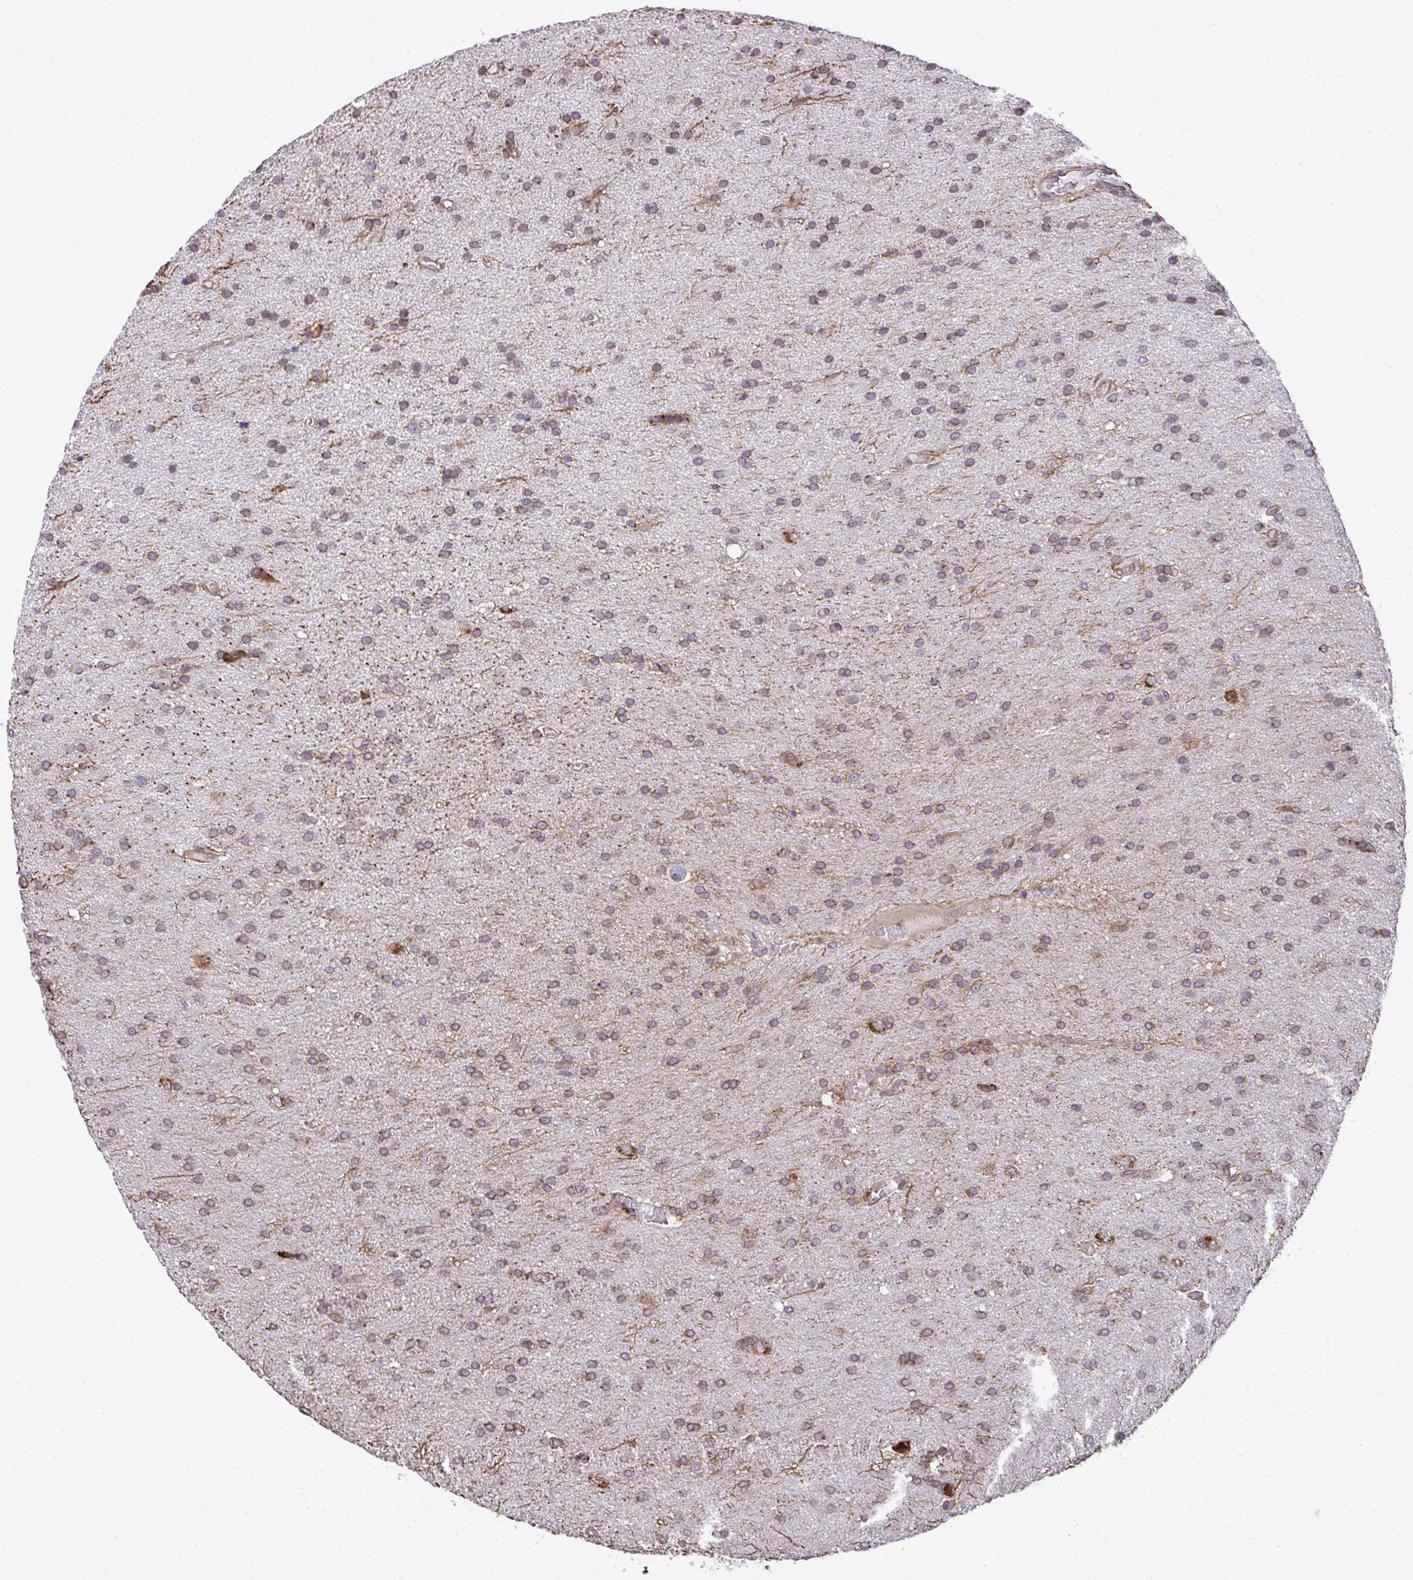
{"staining": {"intensity": "moderate", "quantity": ">75%", "location": "cytoplasmic/membranous"}, "tissue": "glioma", "cell_type": "Tumor cells", "image_type": "cancer", "snomed": [{"axis": "morphology", "description": "Glioma, malignant, Low grade"}, {"axis": "topography", "description": "Brain"}], "caption": "This histopathology image shows glioma stained with immunohistochemistry to label a protein in brown. The cytoplasmic/membranous of tumor cells show moderate positivity for the protein. Nuclei are counter-stained blue.", "gene": "RPS15", "patient": {"sex": "female", "age": 54}}